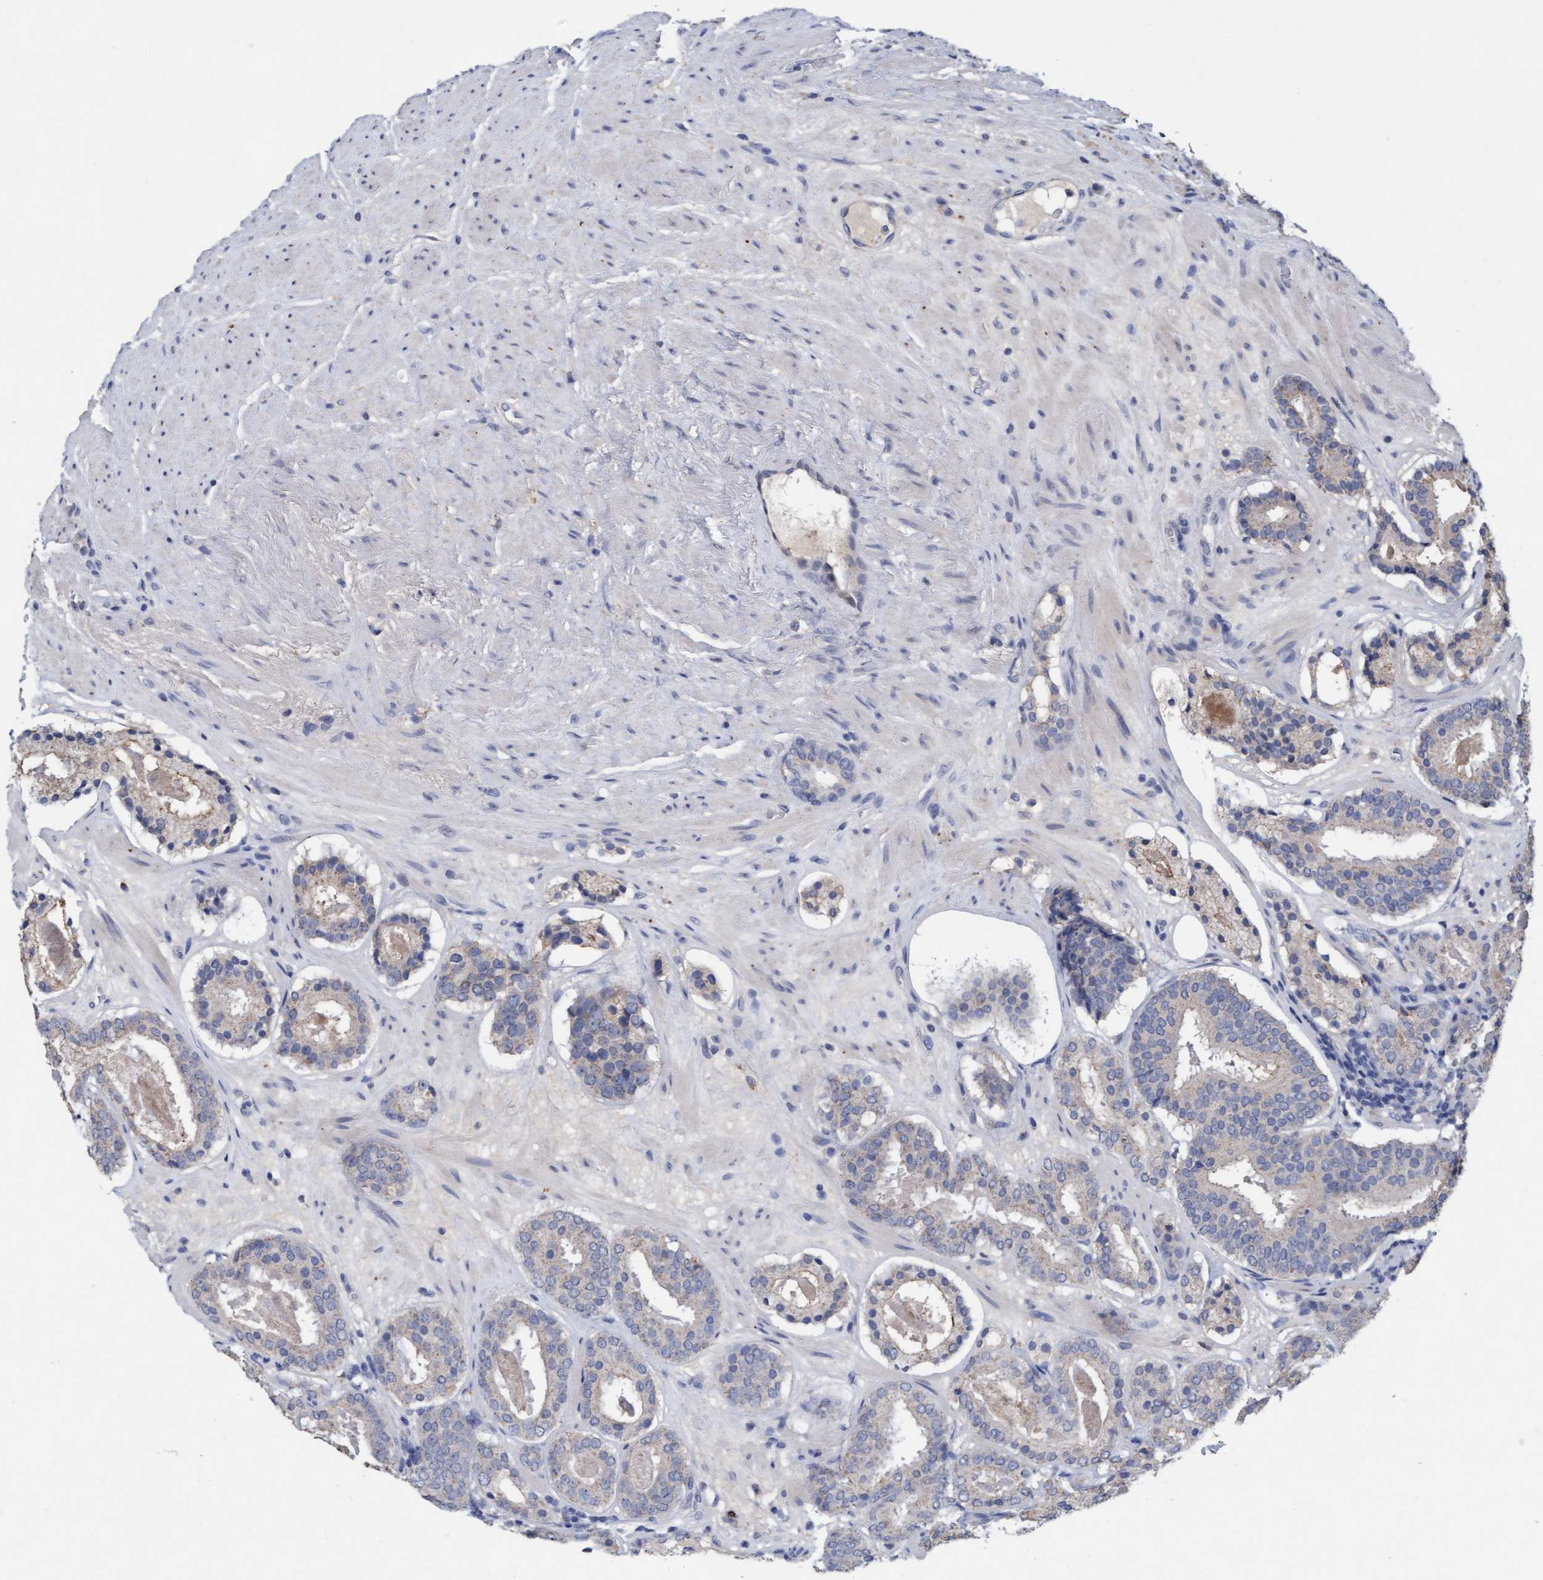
{"staining": {"intensity": "negative", "quantity": "none", "location": "none"}, "tissue": "prostate cancer", "cell_type": "Tumor cells", "image_type": "cancer", "snomed": [{"axis": "morphology", "description": "Adenocarcinoma, Low grade"}, {"axis": "topography", "description": "Prostate"}], "caption": "This is a image of immunohistochemistry (IHC) staining of prostate adenocarcinoma (low-grade), which shows no staining in tumor cells. Brightfield microscopy of IHC stained with DAB (brown) and hematoxylin (blue), captured at high magnification.", "gene": "VSIG8", "patient": {"sex": "male", "age": 69}}